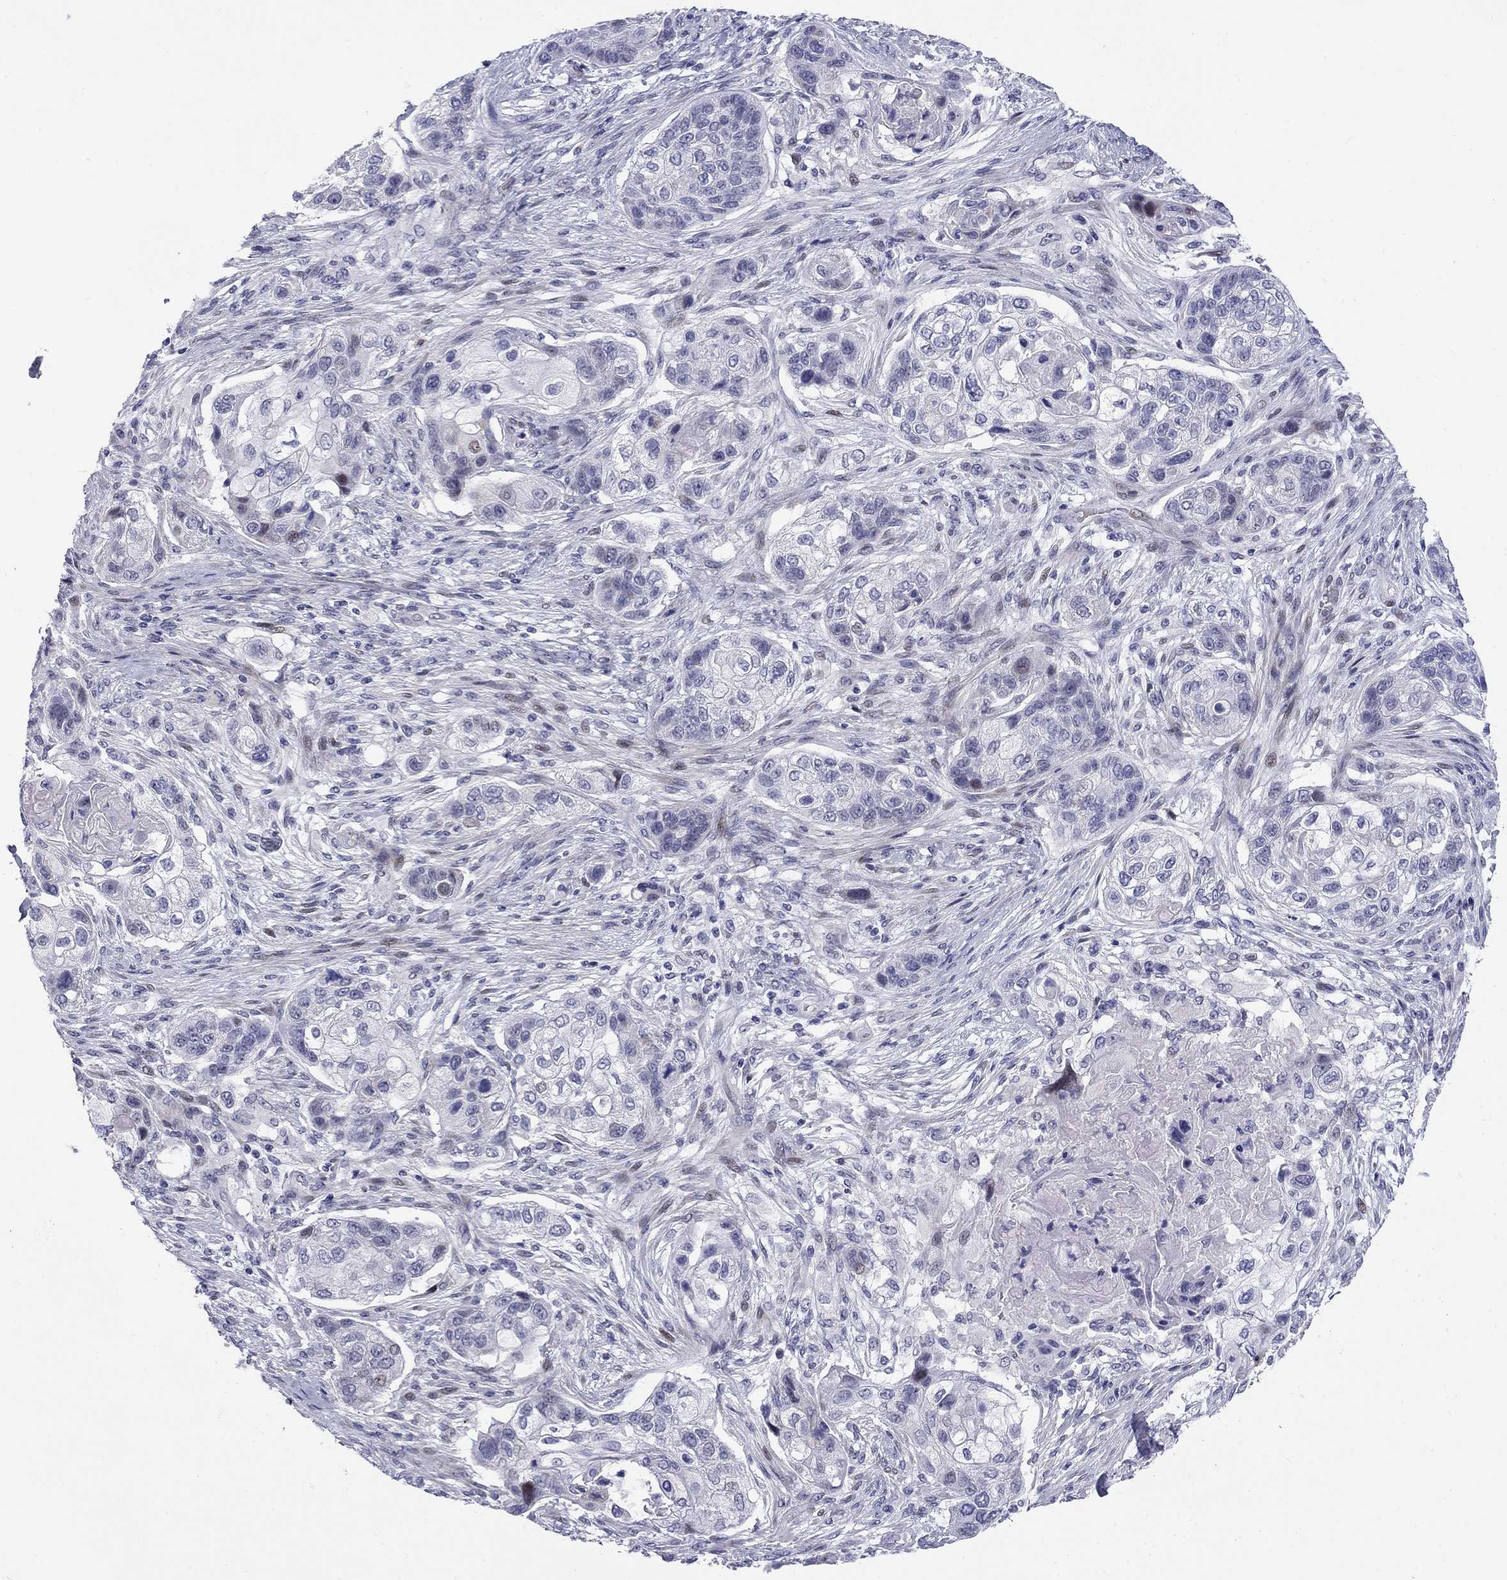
{"staining": {"intensity": "negative", "quantity": "none", "location": "none"}, "tissue": "lung cancer", "cell_type": "Tumor cells", "image_type": "cancer", "snomed": [{"axis": "morphology", "description": "Squamous cell carcinoma, NOS"}, {"axis": "topography", "description": "Lung"}], "caption": "DAB (3,3'-diaminobenzidine) immunohistochemical staining of lung cancer shows no significant positivity in tumor cells.", "gene": "C8orf88", "patient": {"sex": "male", "age": 69}}